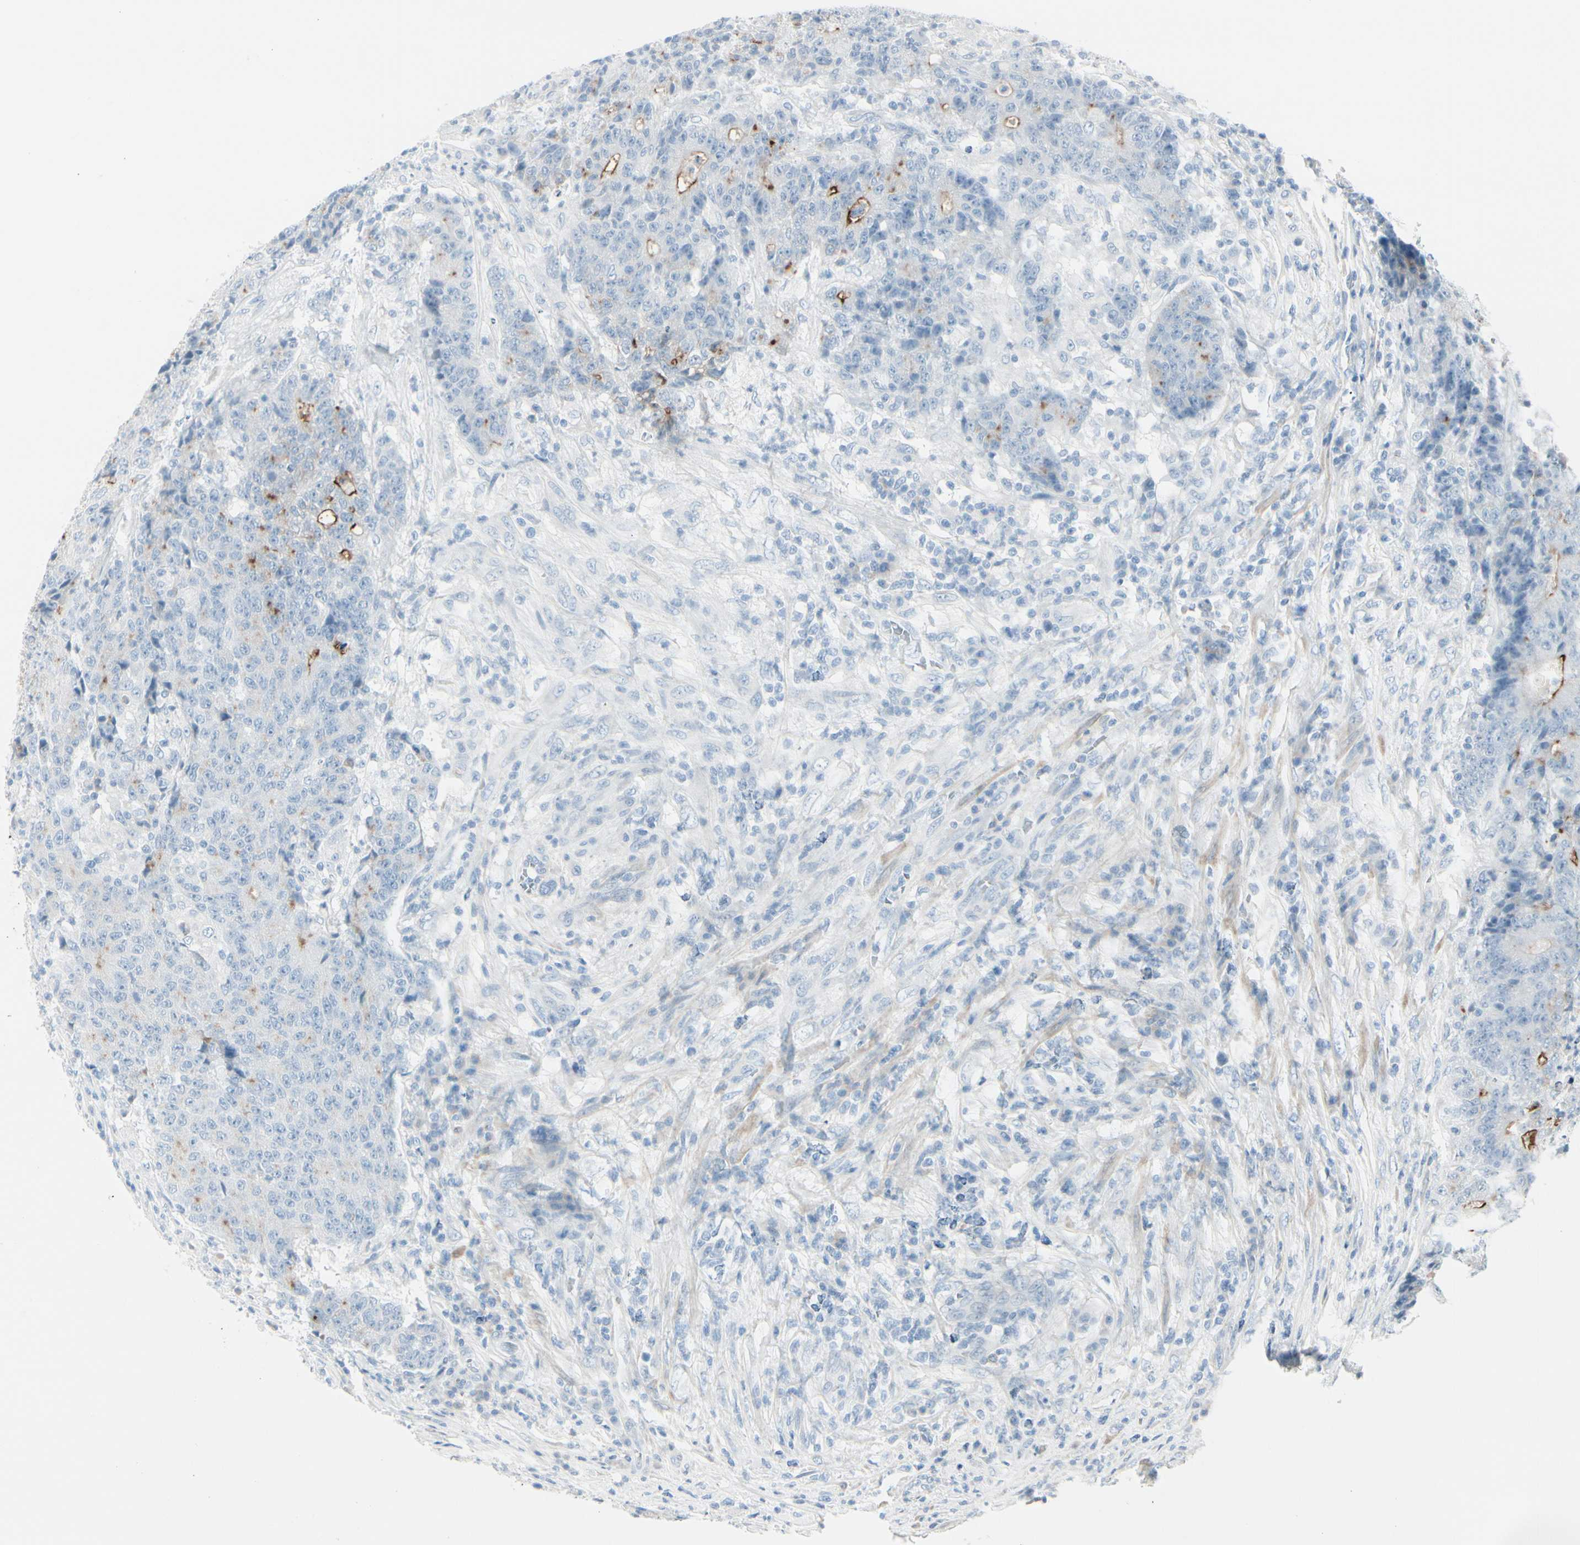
{"staining": {"intensity": "weak", "quantity": "<25%", "location": "cytoplasmic/membranous"}, "tissue": "colorectal cancer", "cell_type": "Tumor cells", "image_type": "cancer", "snomed": [{"axis": "morphology", "description": "Normal tissue, NOS"}, {"axis": "morphology", "description": "Adenocarcinoma, NOS"}, {"axis": "topography", "description": "Colon"}], "caption": "There is no significant positivity in tumor cells of colorectal cancer.", "gene": "CDHR5", "patient": {"sex": "female", "age": 75}}